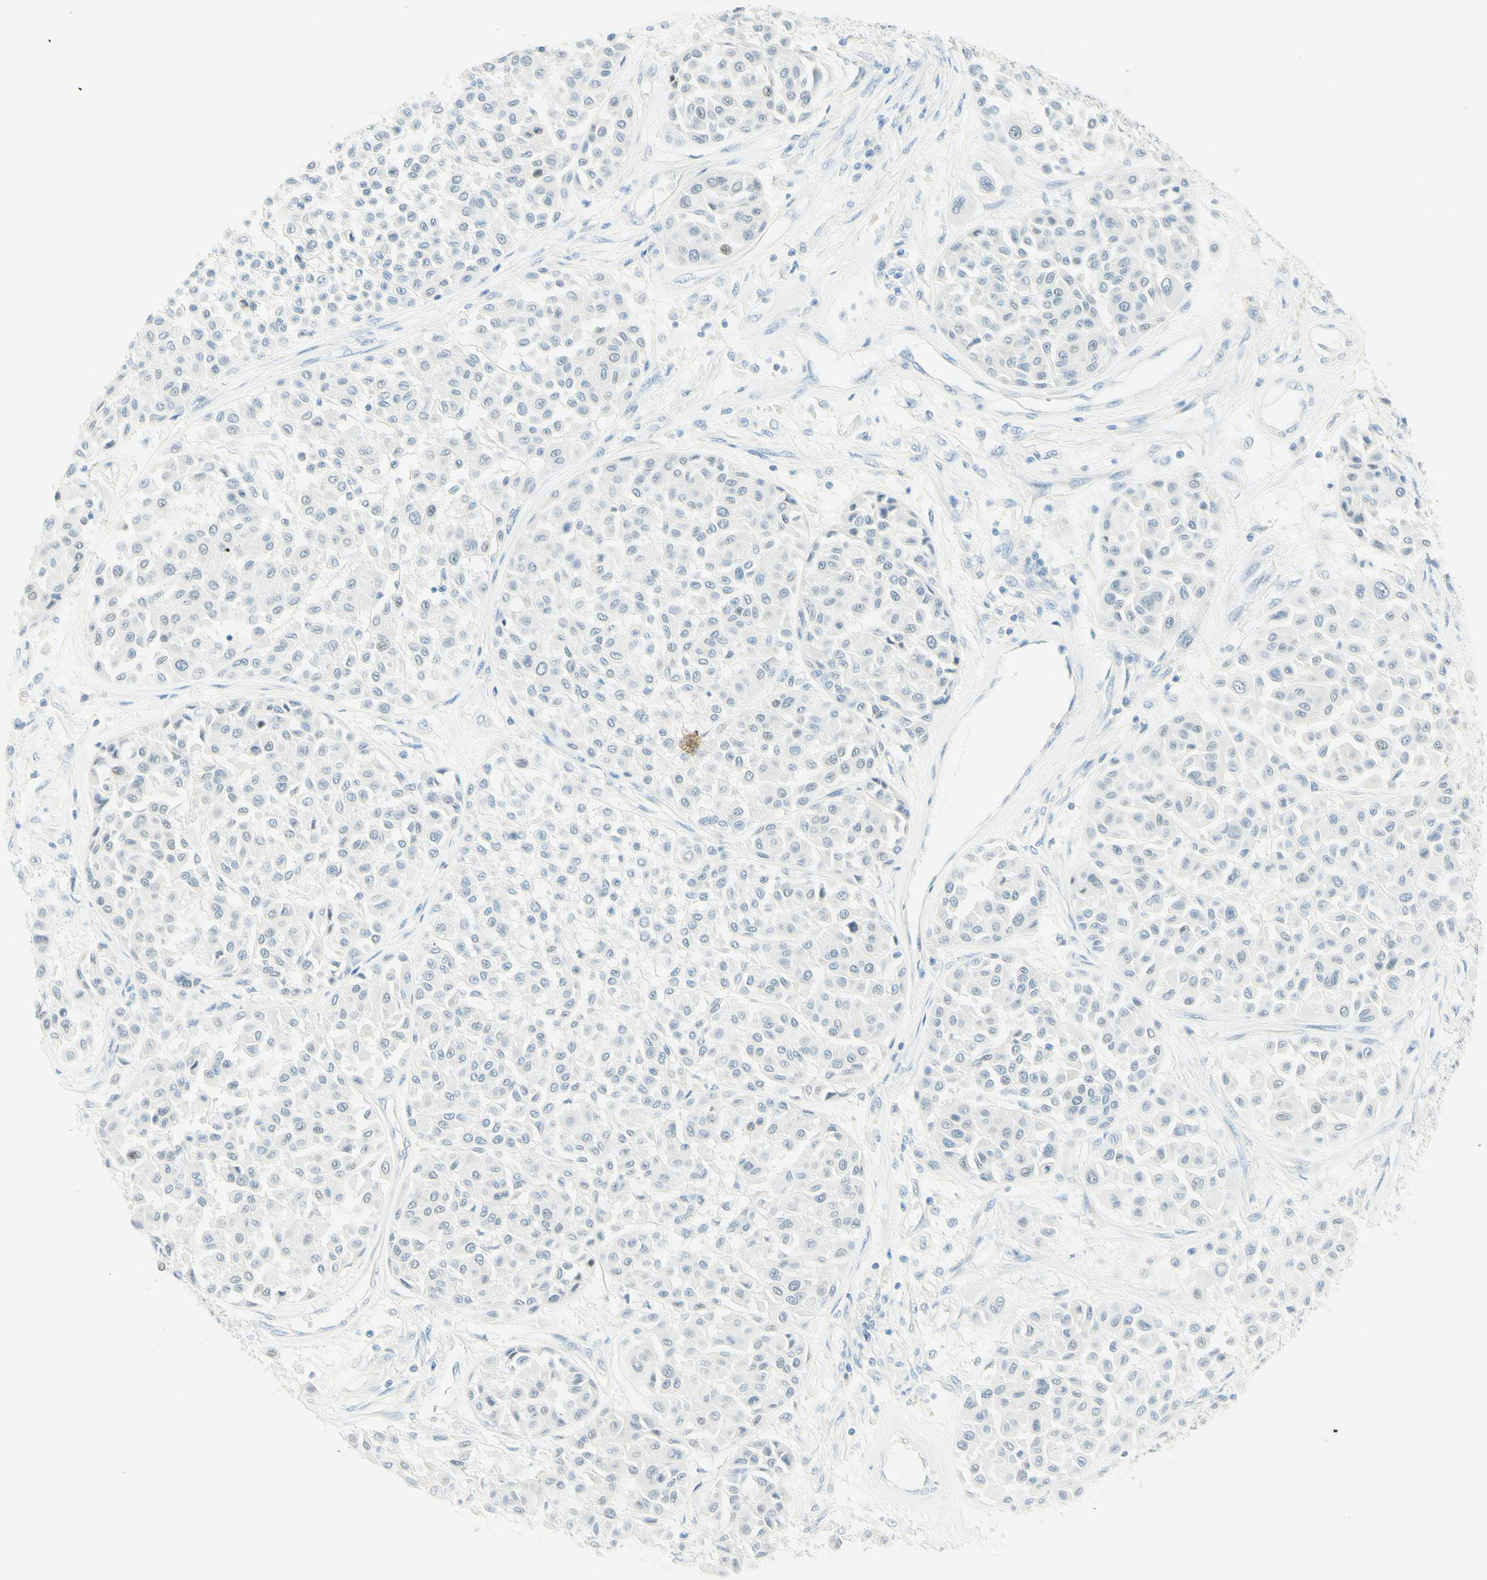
{"staining": {"intensity": "negative", "quantity": "none", "location": "none"}, "tissue": "melanoma", "cell_type": "Tumor cells", "image_type": "cancer", "snomed": [{"axis": "morphology", "description": "Malignant melanoma, Metastatic site"}, {"axis": "topography", "description": "Soft tissue"}], "caption": "The IHC photomicrograph has no significant expression in tumor cells of melanoma tissue. The staining is performed using DAB brown chromogen with nuclei counter-stained in using hematoxylin.", "gene": "TMEM132D", "patient": {"sex": "male", "age": 41}}